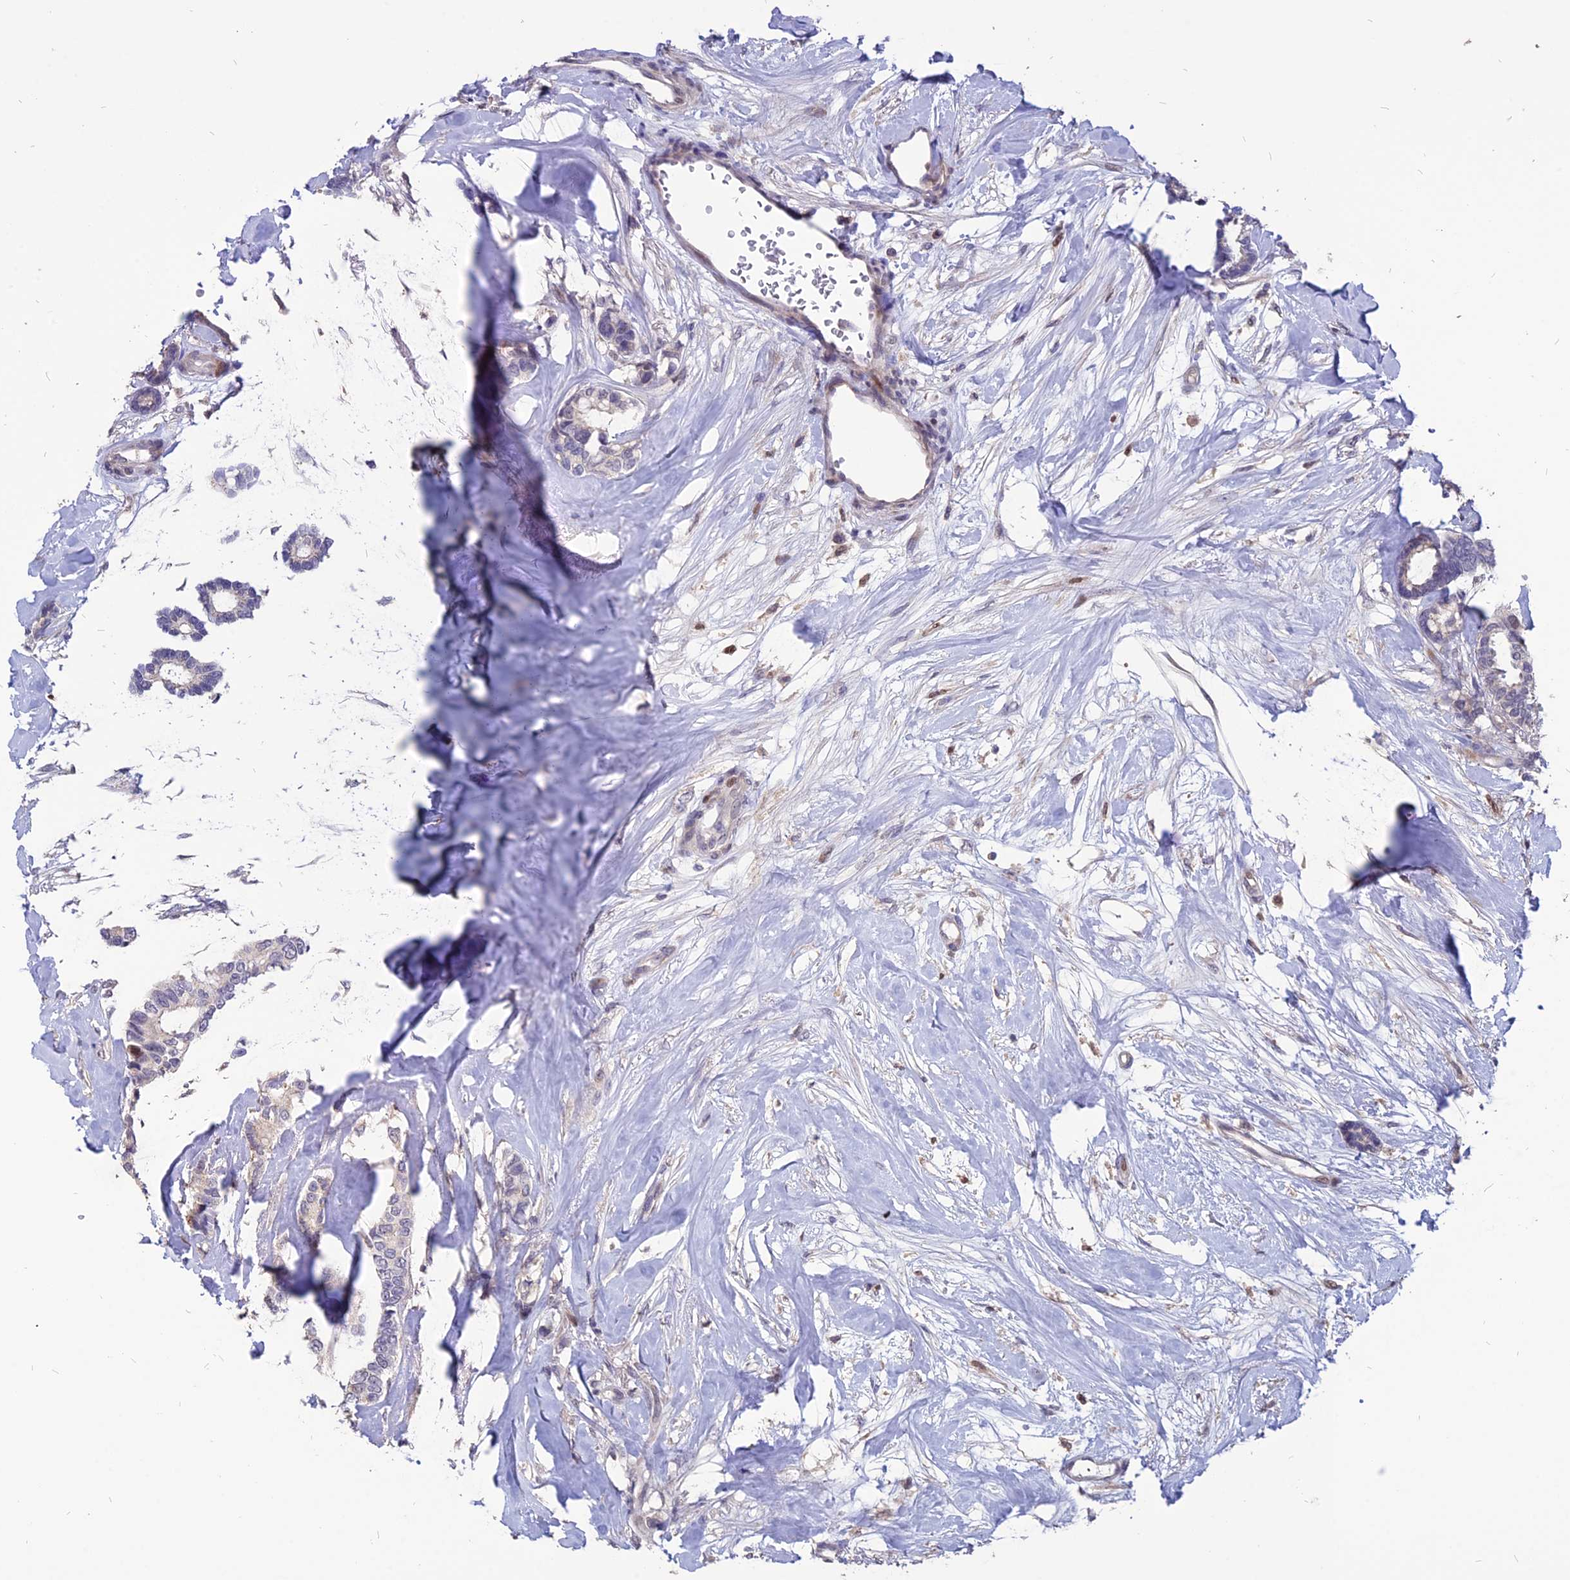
{"staining": {"intensity": "weak", "quantity": "<25%", "location": "nuclear"}, "tissue": "breast cancer", "cell_type": "Tumor cells", "image_type": "cancer", "snomed": [{"axis": "morphology", "description": "Duct carcinoma"}, {"axis": "topography", "description": "Breast"}], "caption": "This is a micrograph of immunohistochemistry staining of breast intraductal carcinoma, which shows no expression in tumor cells.", "gene": "TMEM263", "patient": {"sex": "female", "age": 87}}